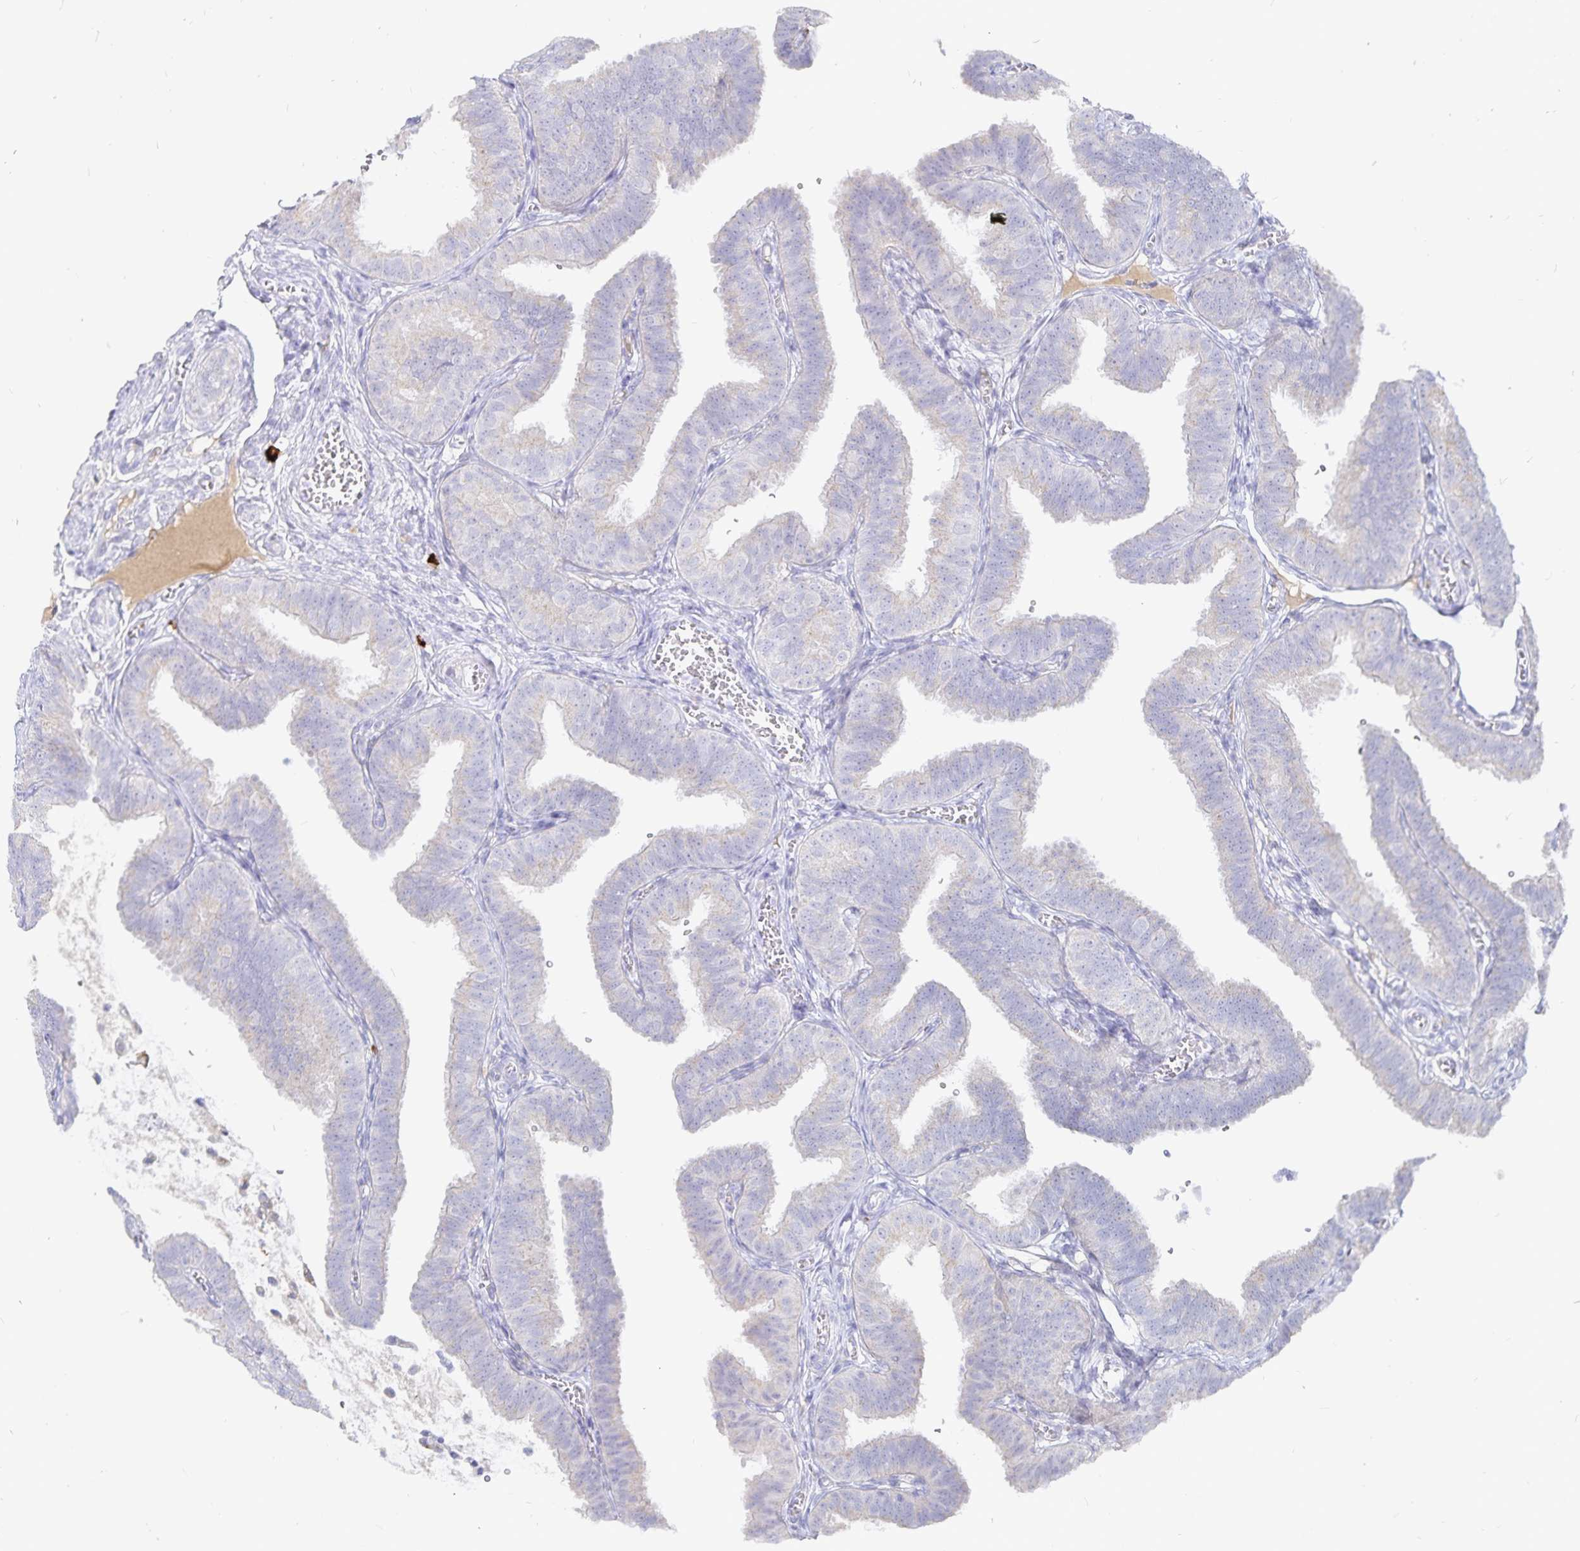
{"staining": {"intensity": "negative", "quantity": "none", "location": "none"}, "tissue": "fallopian tube", "cell_type": "Glandular cells", "image_type": "normal", "snomed": [{"axis": "morphology", "description": "Normal tissue, NOS"}, {"axis": "topography", "description": "Fallopian tube"}], "caption": "Immunohistochemical staining of benign human fallopian tube displays no significant positivity in glandular cells. The staining was performed using DAB (3,3'-diaminobenzidine) to visualize the protein expression in brown, while the nuclei were stained in blue with hematoxylin (Magnification: 20x).", "gene": "PKHD1", "patient": {"sex": "female", "age": 25}}